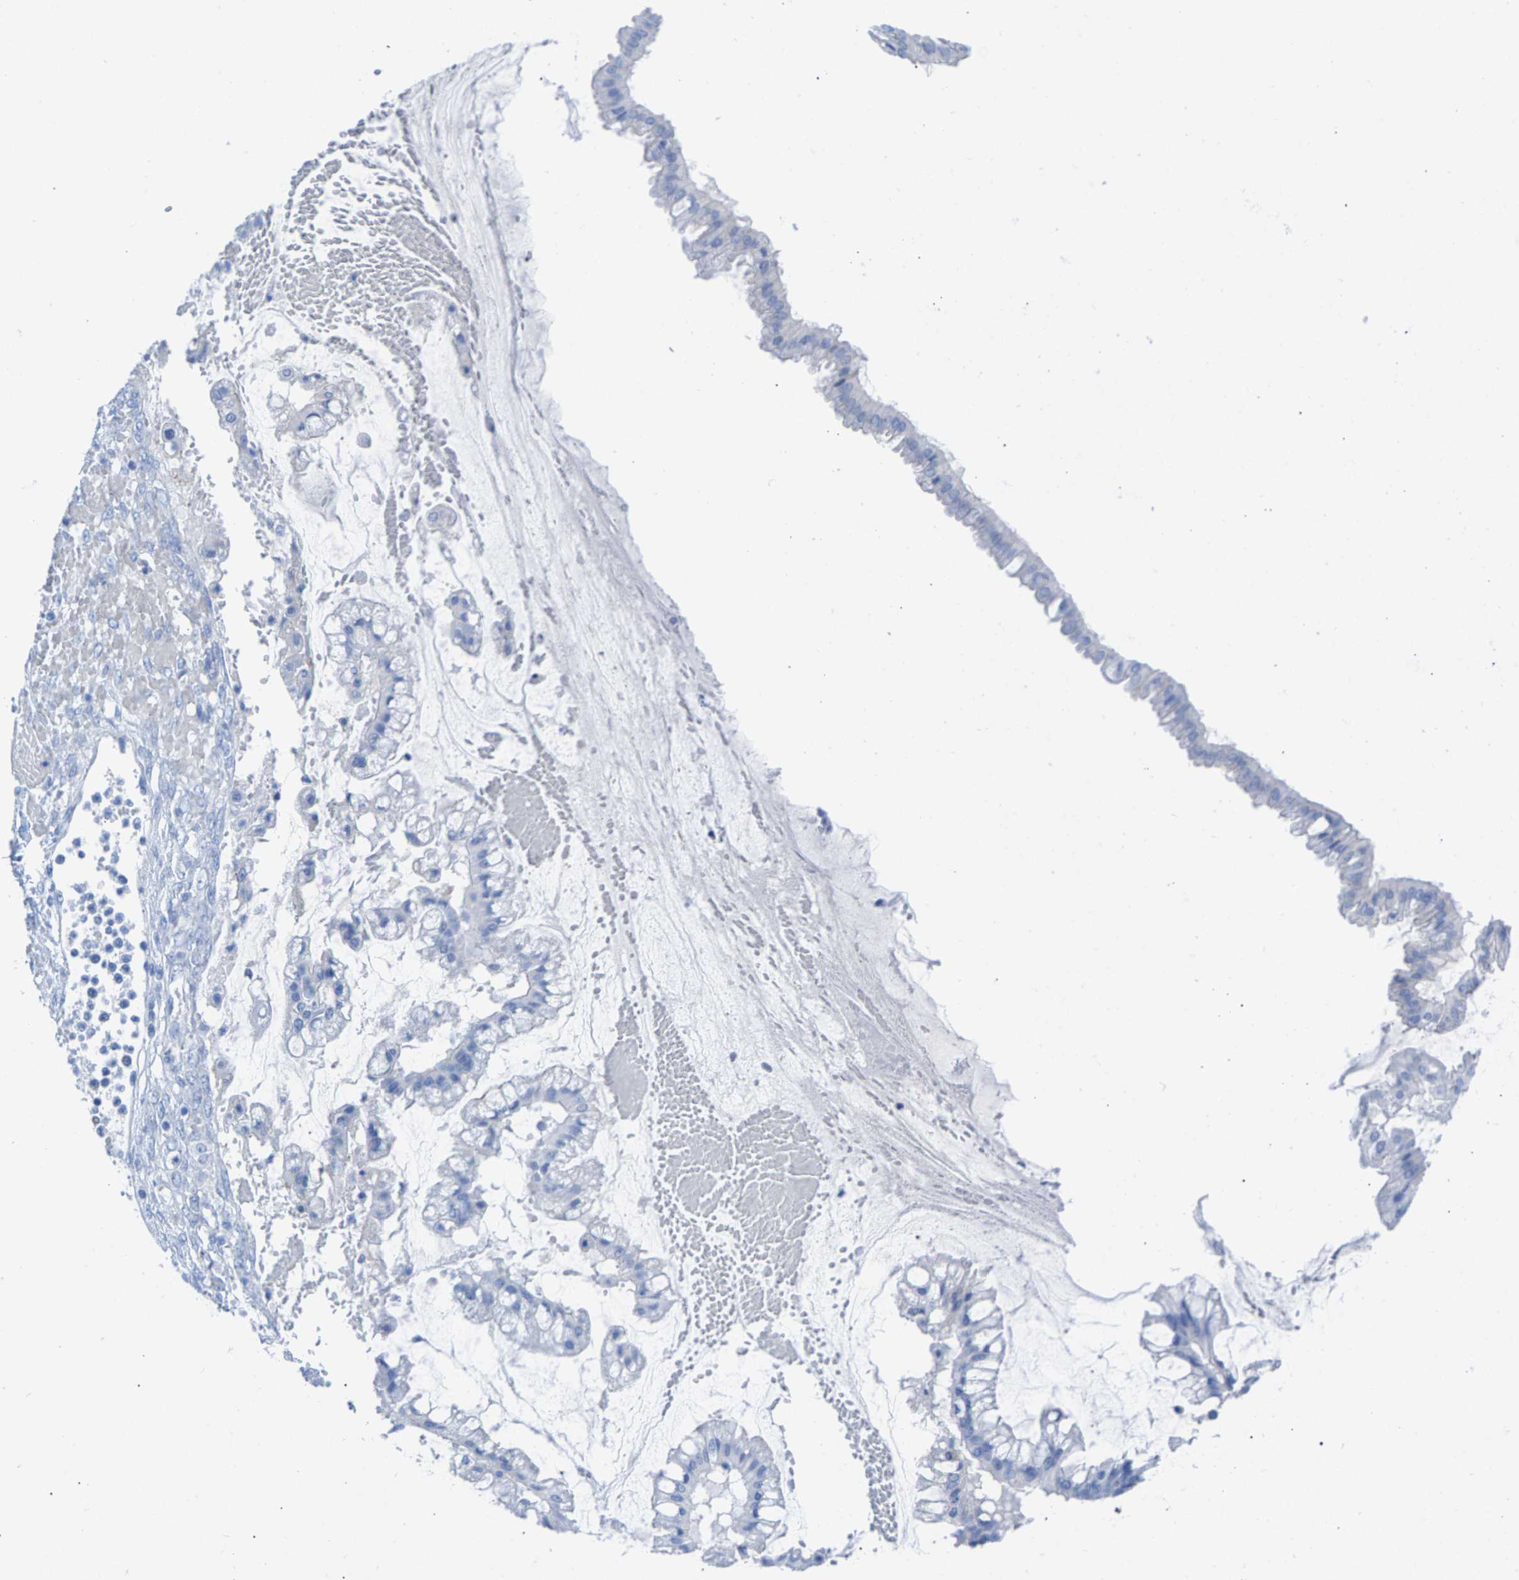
{"staining": {"intensity": "negative", "quantity": "none", "location": "none"}, "tissue": "ovarian cancer", "cell_type": "Tumor cells", "image_type": "cancer", "snomed": [{"axis": "morphology", "description": "Cystadenocarcinoma, mucinous, NOS"}, {"axis": "topography", "description": "Ovary"}], "caption": "DAB immunohistochemical staining of human ovarian cancer displays no significant expression in tumor cells.", "gene": "CPA1", "patient": {"sex": "female", "age": 73}}